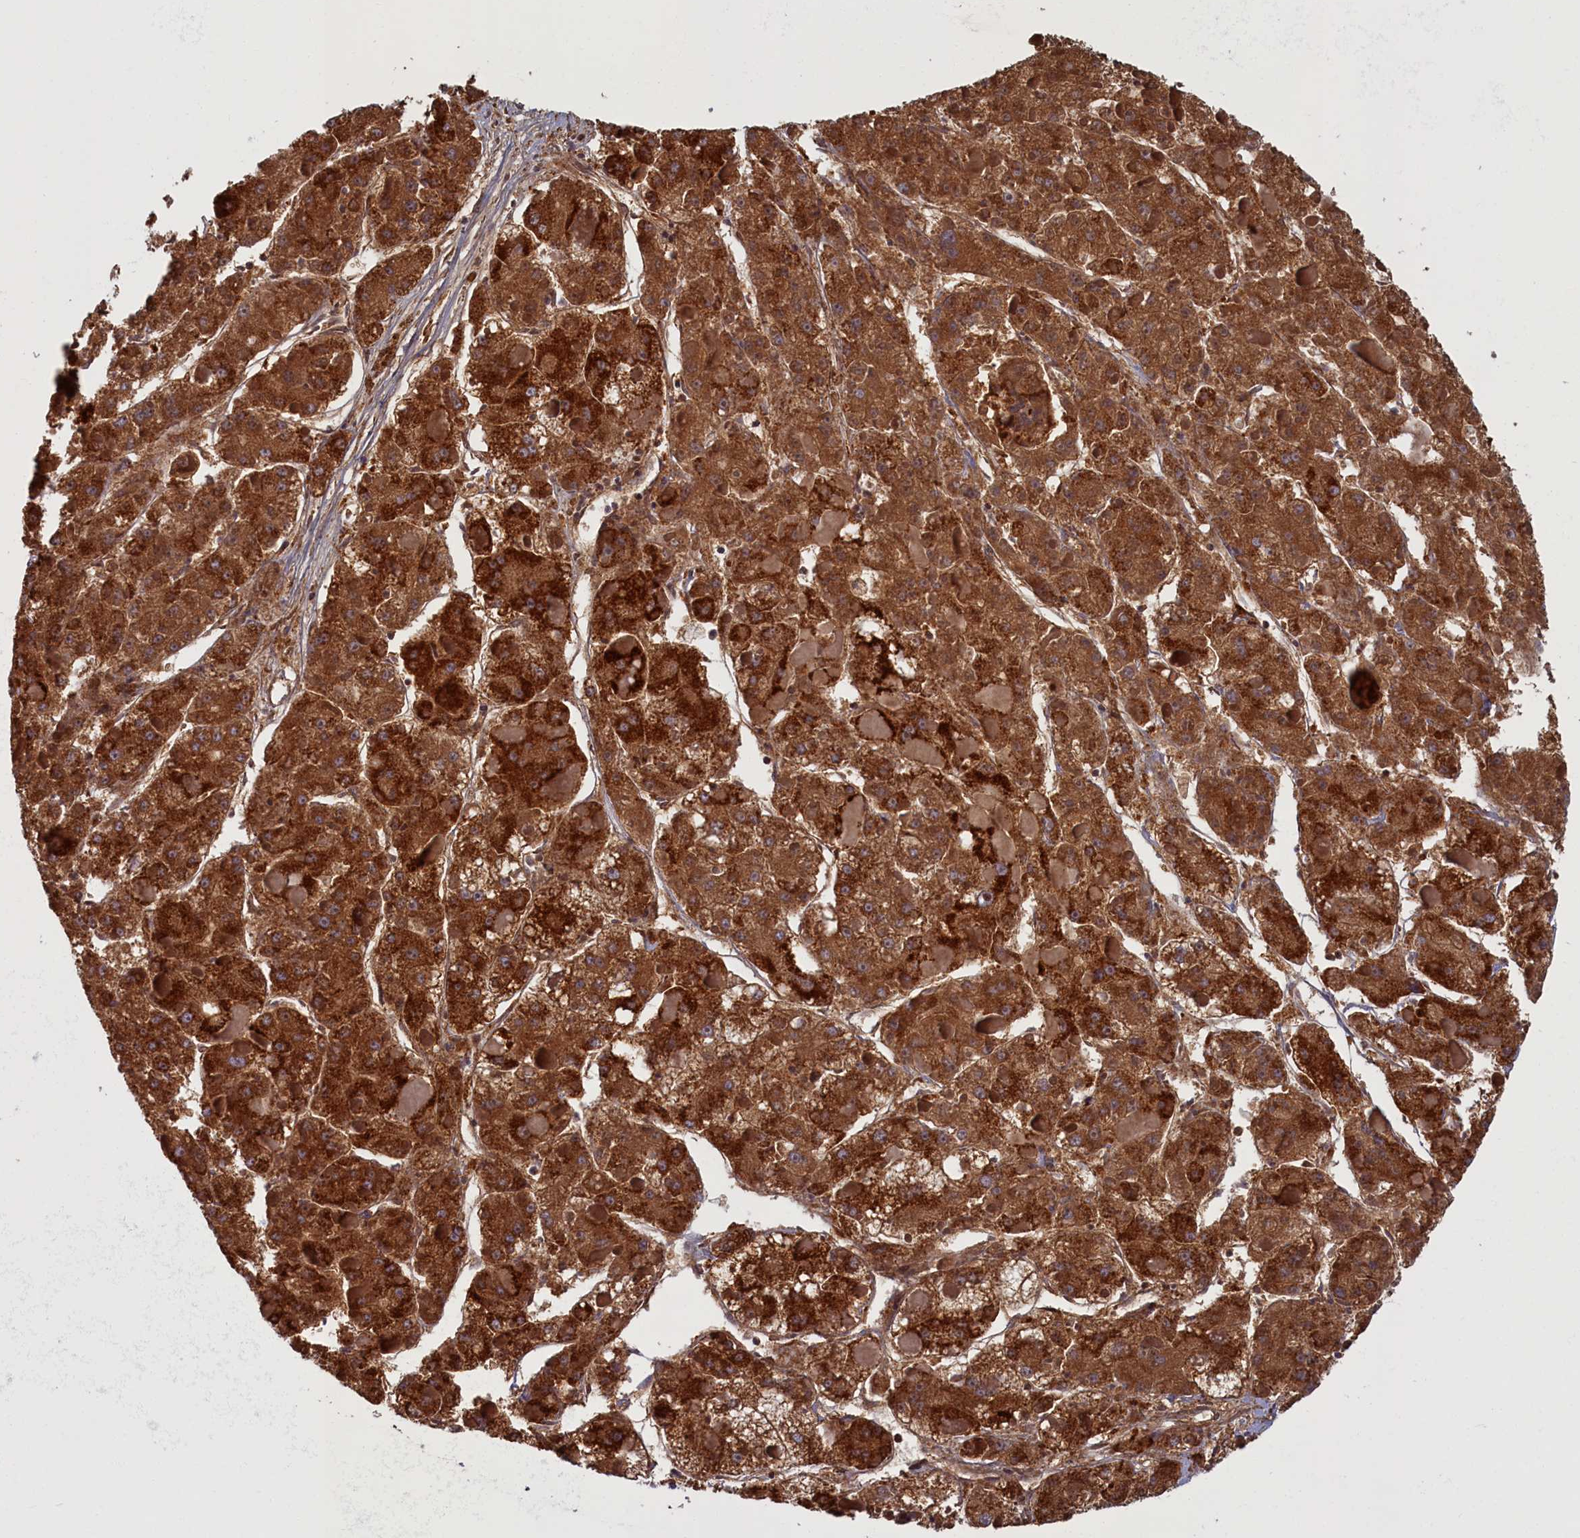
{"staining": {"intensity": "strong", "quantity": ">75%", "location": "cytoplasmic/membranous"}, "tissue": "liver cancer", "cell_type": "Tumor cells", "image_type": "cancer", "snomed": [{"axis": "morphology", "description": "Carcinoma, Hepatocellular, NOS"}, {"axis": "topography", "description": "Liver"}], "caption": "An image of liver cancer stained for a protein exhibits strong cytoplasmic/membranous brown staining in tumor cells.", "gene": "PLA2G10", "patient": {"sex": "female", "age": 73}}